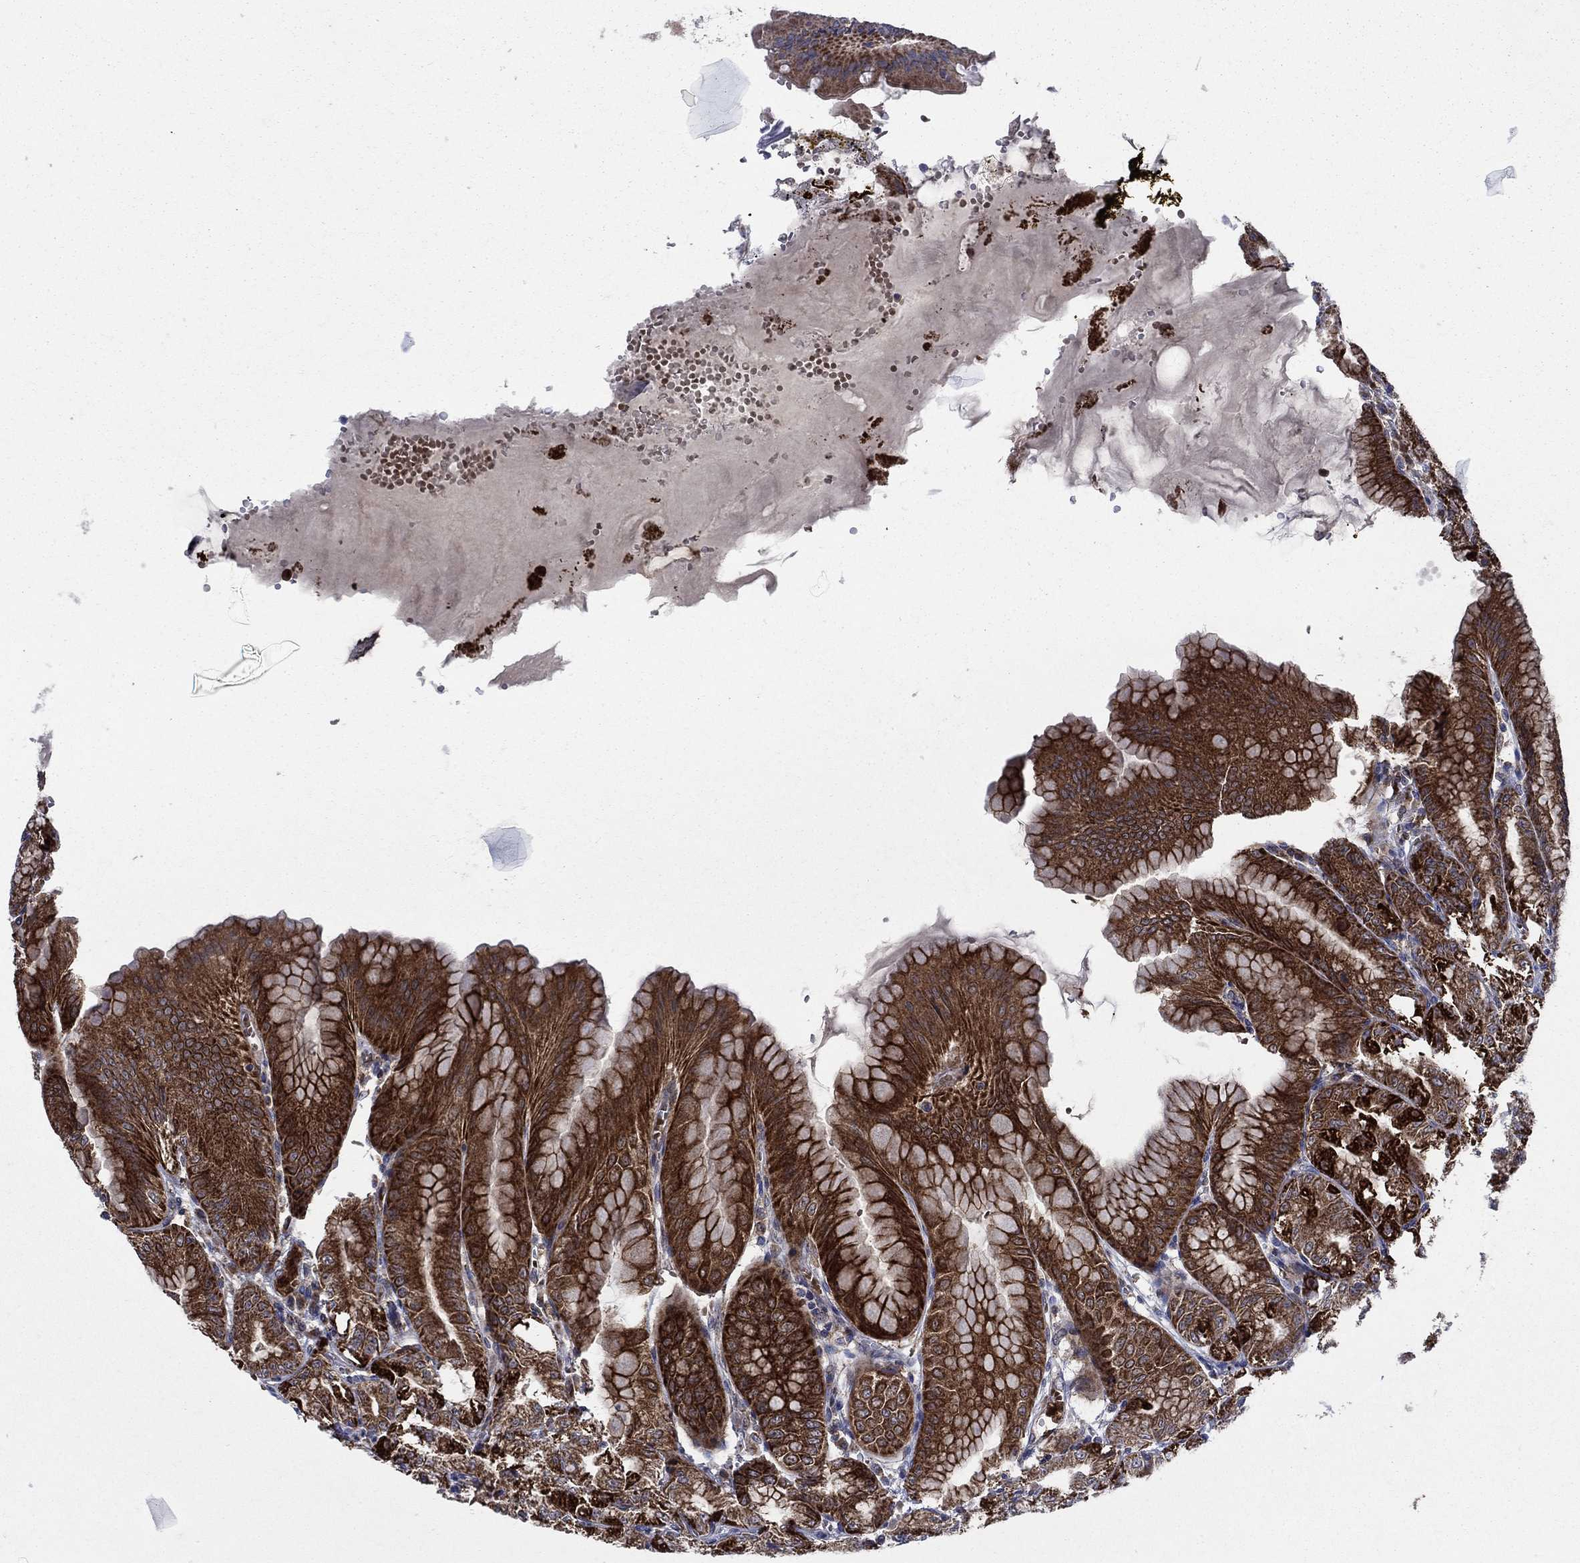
{"staining": {"intensity": "strong", "quantity": "25%-75%", "location": "cytoplasmic/membranous"}, "tissue": "stomach", "cell_type": "Glandular cells", "image_type": "normal", "snomed": [{"axis": "morphology", "description": "Normal tissue, NOS"}, {"axis": "topography", "description": "Stomach"}], "caption": "About 25%-75% of glandular cells in normal human stomach demonstrate strong cytoplasmic/membranous protein staining as visualized by brown immunohistochemical staining.", "gene": "RNF19B", "patient": {"sex": "male", "age": 71}}